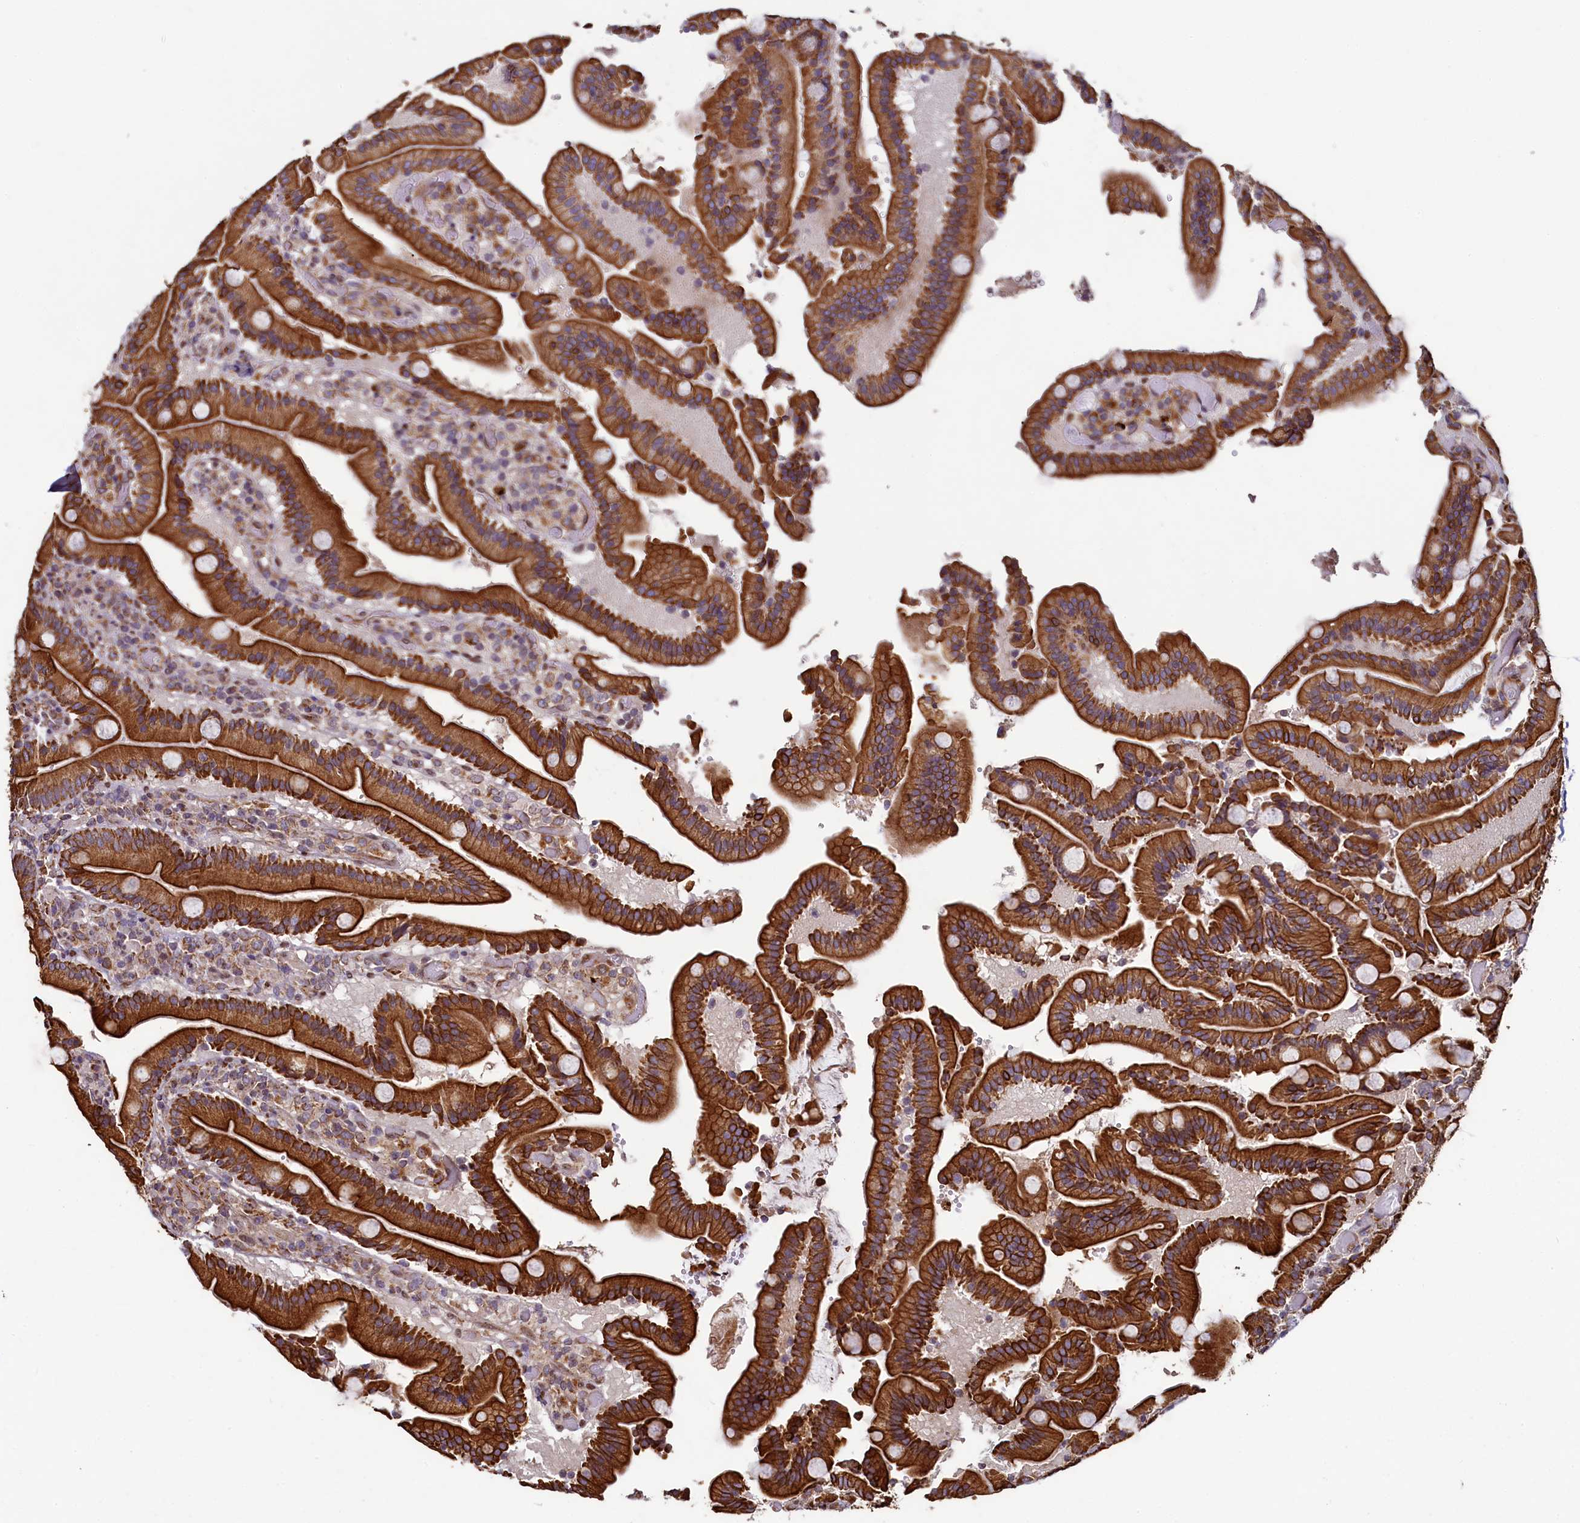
{"staining": {"intensity": "strong", "quantity": ">75%", "location": "cytoplasmic/membranous"}, "tissue": "duodenum", "cell_type": "Glandular cells", "image_type": "normal", "snomed": [{"axis": "morphology", "description": "Normal tissue, NOS"}, {"axis": "topography", "description": "Duodenum"}], "caption": "Glandular cells display high levels of strong cytoplasmic/membranous positivity in approximately >75% of cells in normal human duodenum.", "gene": "ZNF577", "patient": {"sex": "female", "age": 62}}